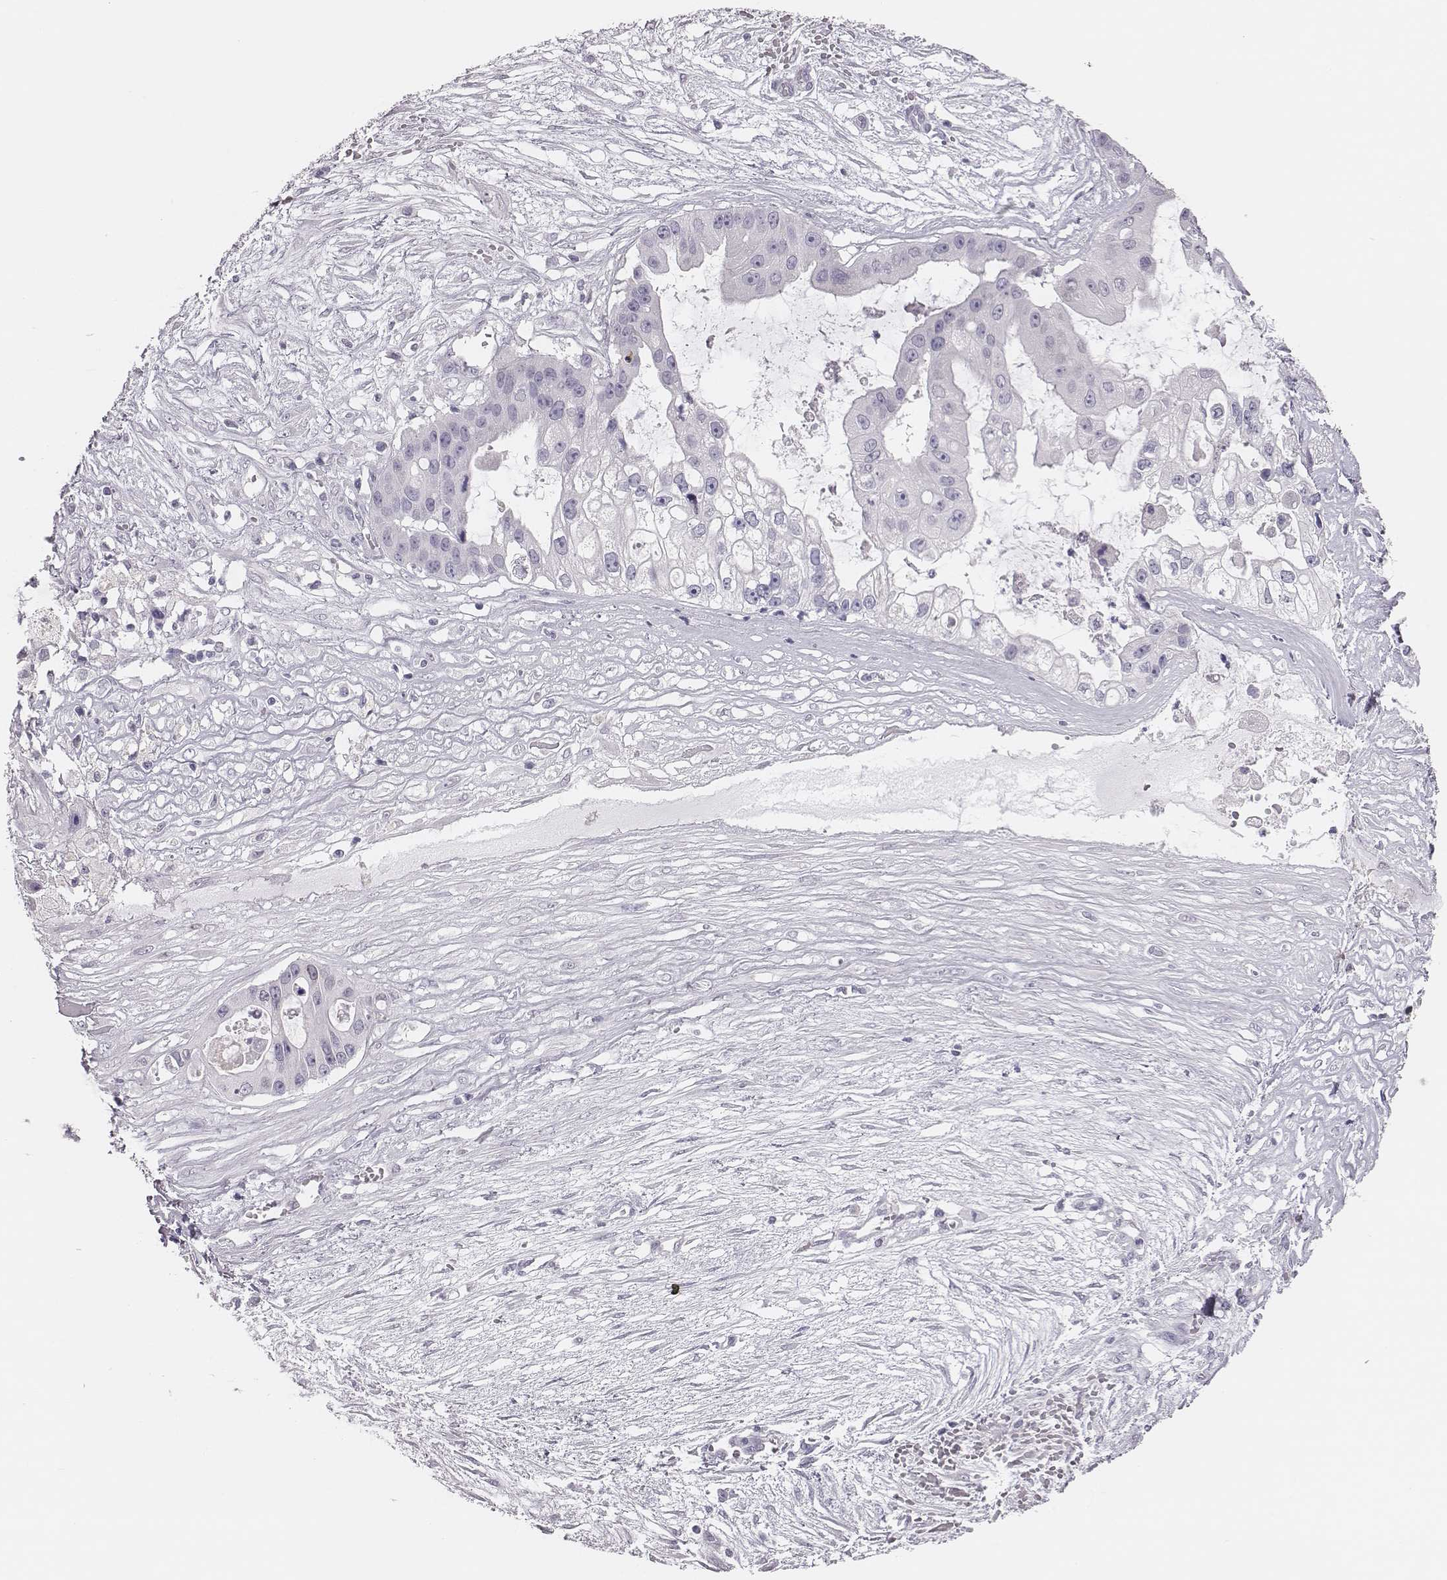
{"staining": {"intensity": "negative", "quantity": "none", "location": "none"}, "tissue": "ovarian cancer", "cell_type": "Tumor cells", "image_type": "cancer", "snomed": [{"axis": "morphology", "description": "Cystadenocarcinoma, serous, NOS"}, {"axis": "topography", "description": "Ovary"}], "caption": "Immunohistochemistry (IHC) micrograph of ovarian cancer (serous cystadenocarcinoma) stained for a protein (brown), which exhibits no staining in tumor cells.", "gene": "ADGRF4", "patient": {"sex": "female", "age": 56}}